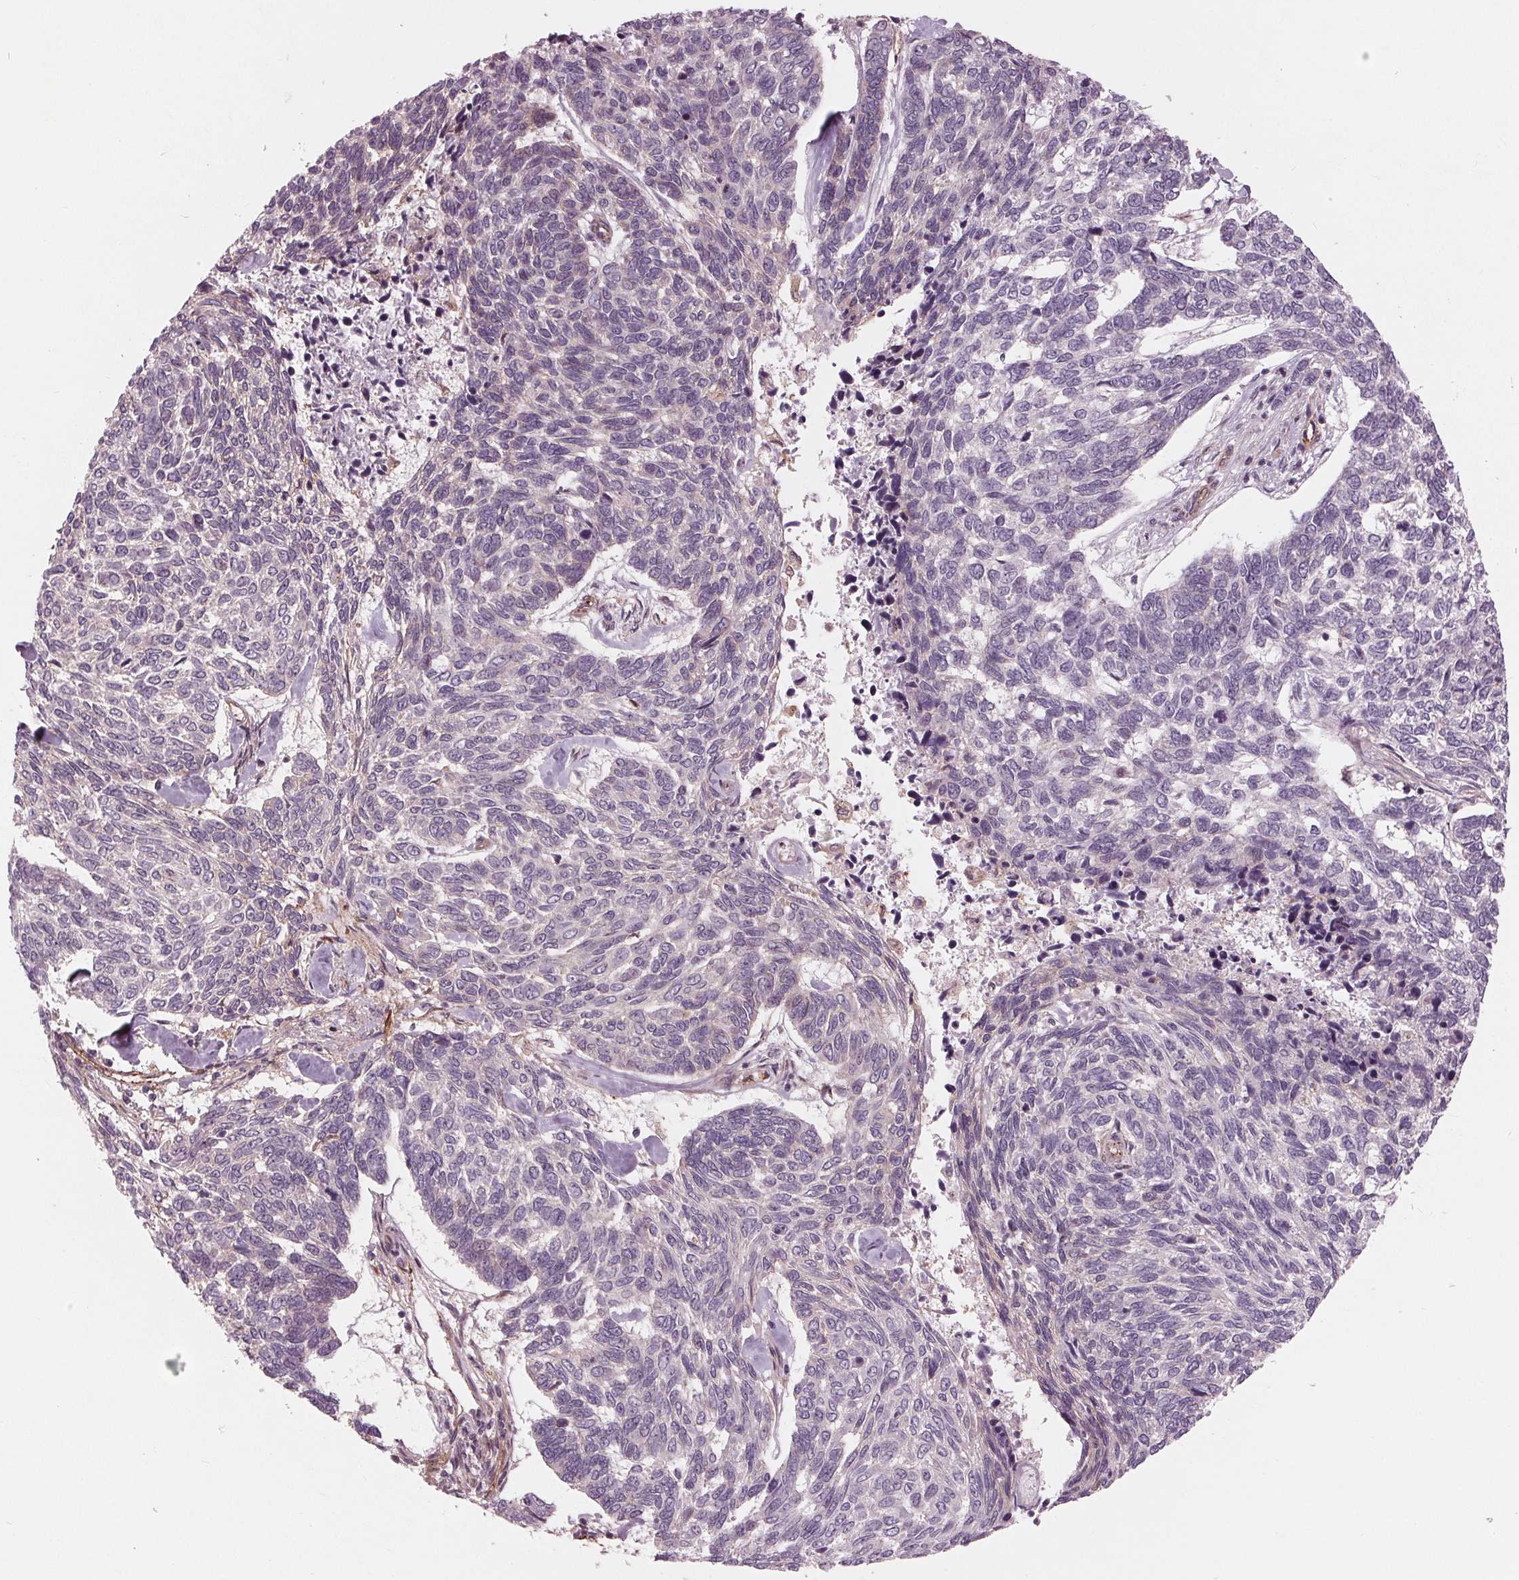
{"staining": {"intensity": "negative", "quantity": "none", "location": "none"}, "tissue": "skin cancer", "cell_type": "Tumor cells", "image_type": "cancer", "snomed": [{"axis": "morphology", "description": "Basal cell carcinoma"}, {"axis": "topography", "description": "Skin"}], "caption": "Immunohistochemistry image of neoplastic tissue: skin cancer (basal cell carcinoma) stained with DAB shows no significant protein expression in tumor cells.", "gene": "TXNIP", "patient": {"sex": "female", "age": 65}}